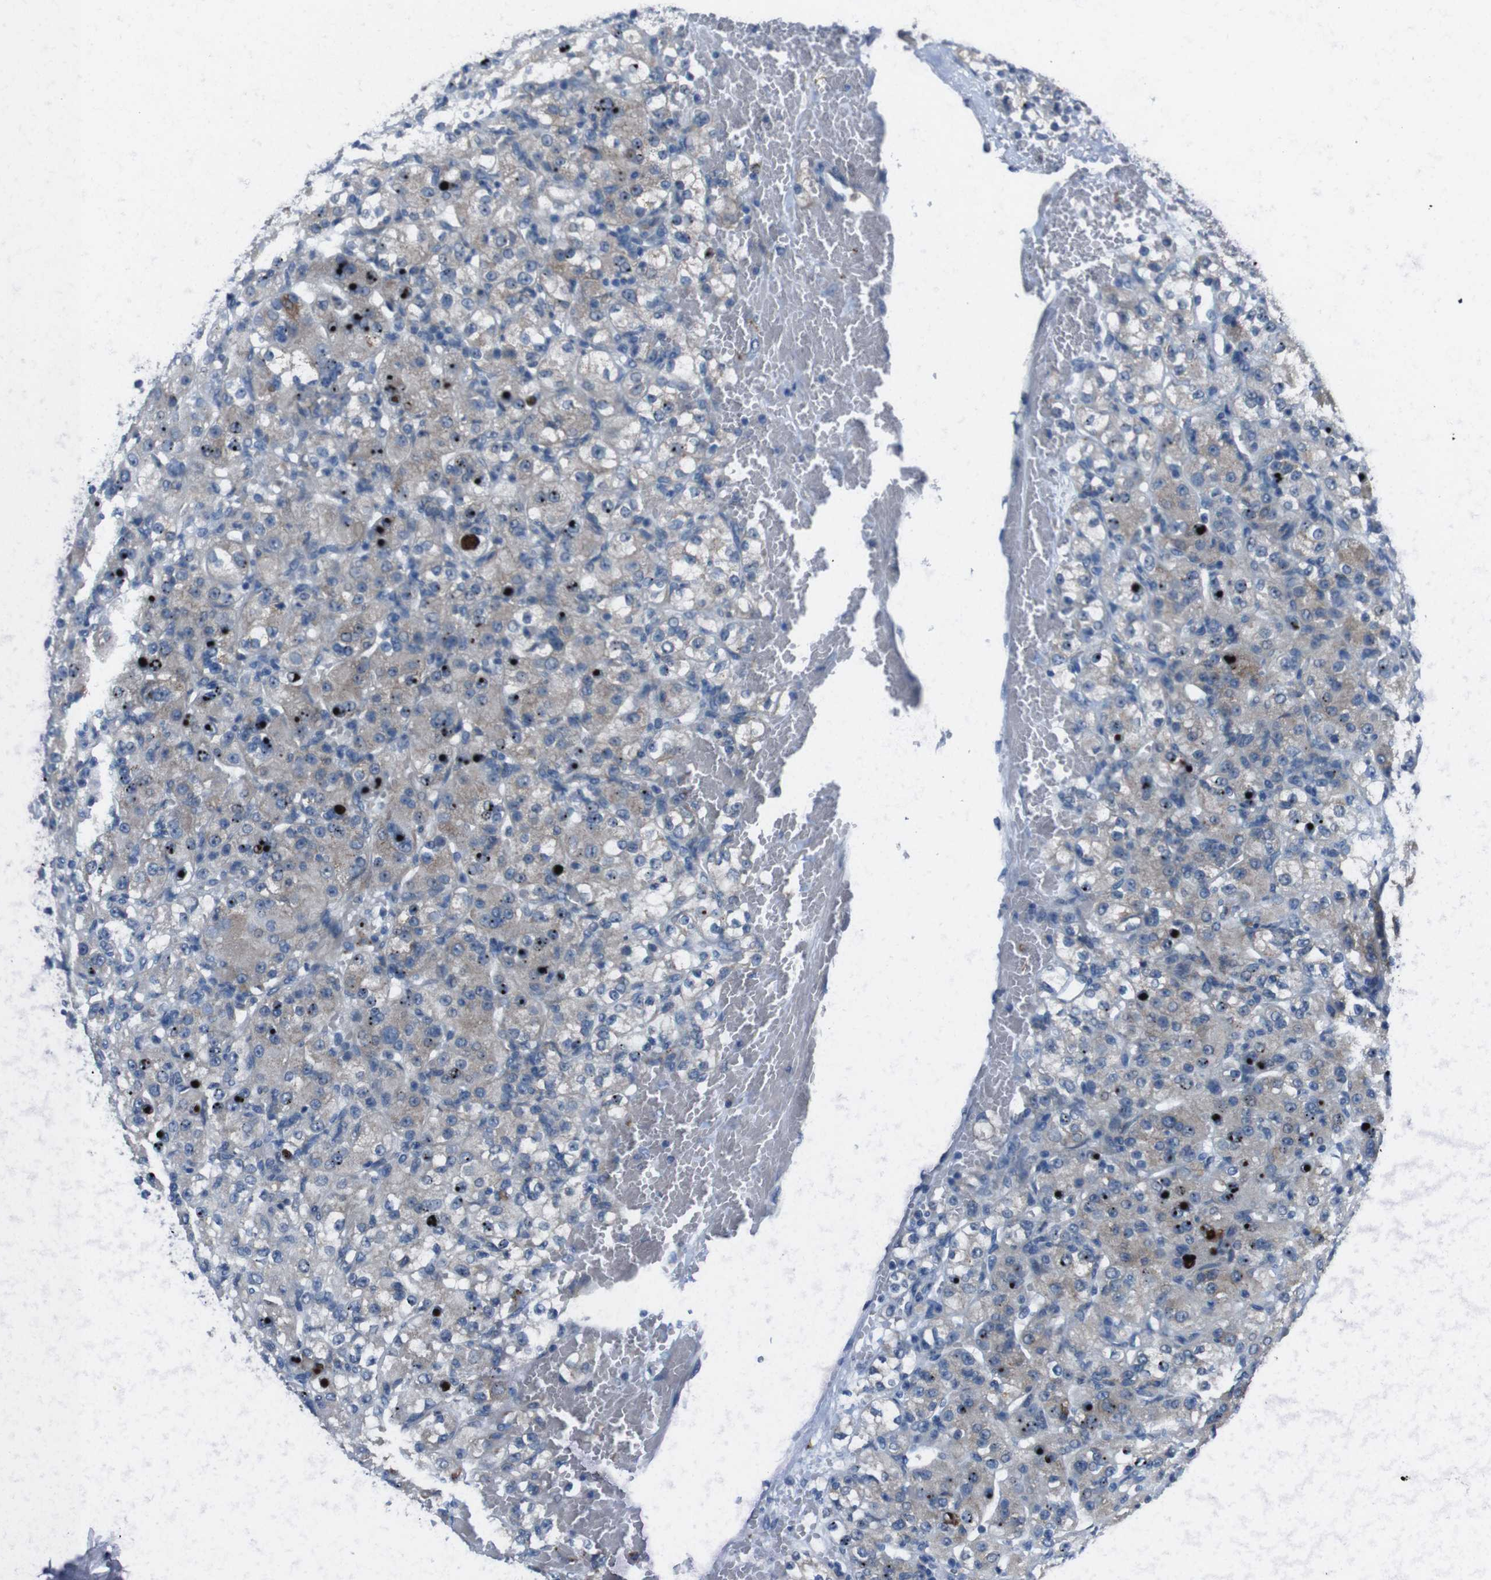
{"staining": {"intensity": "weak", "quantity": "<25%", "location": "cytoplasmic/membranous"}, "tissue": "renal cancer", "cell_type": "Tumor cells", "image_type": "cancer", "snomed": [{"axis": "morphology", "description": "Normal tissue, NOS"}, {"axis": "morphology", "description": "Adenocarcinoma, NOS"}, {"axis": "topography", "description": "Kidney"}], "caption": "This is a micrograph of immunohistochemistry staining of adenocarcinoma (renal), which shows no staining in tumor cells.", "gene": "CDH22", "patient": {"sex": "male", "age": 61}}